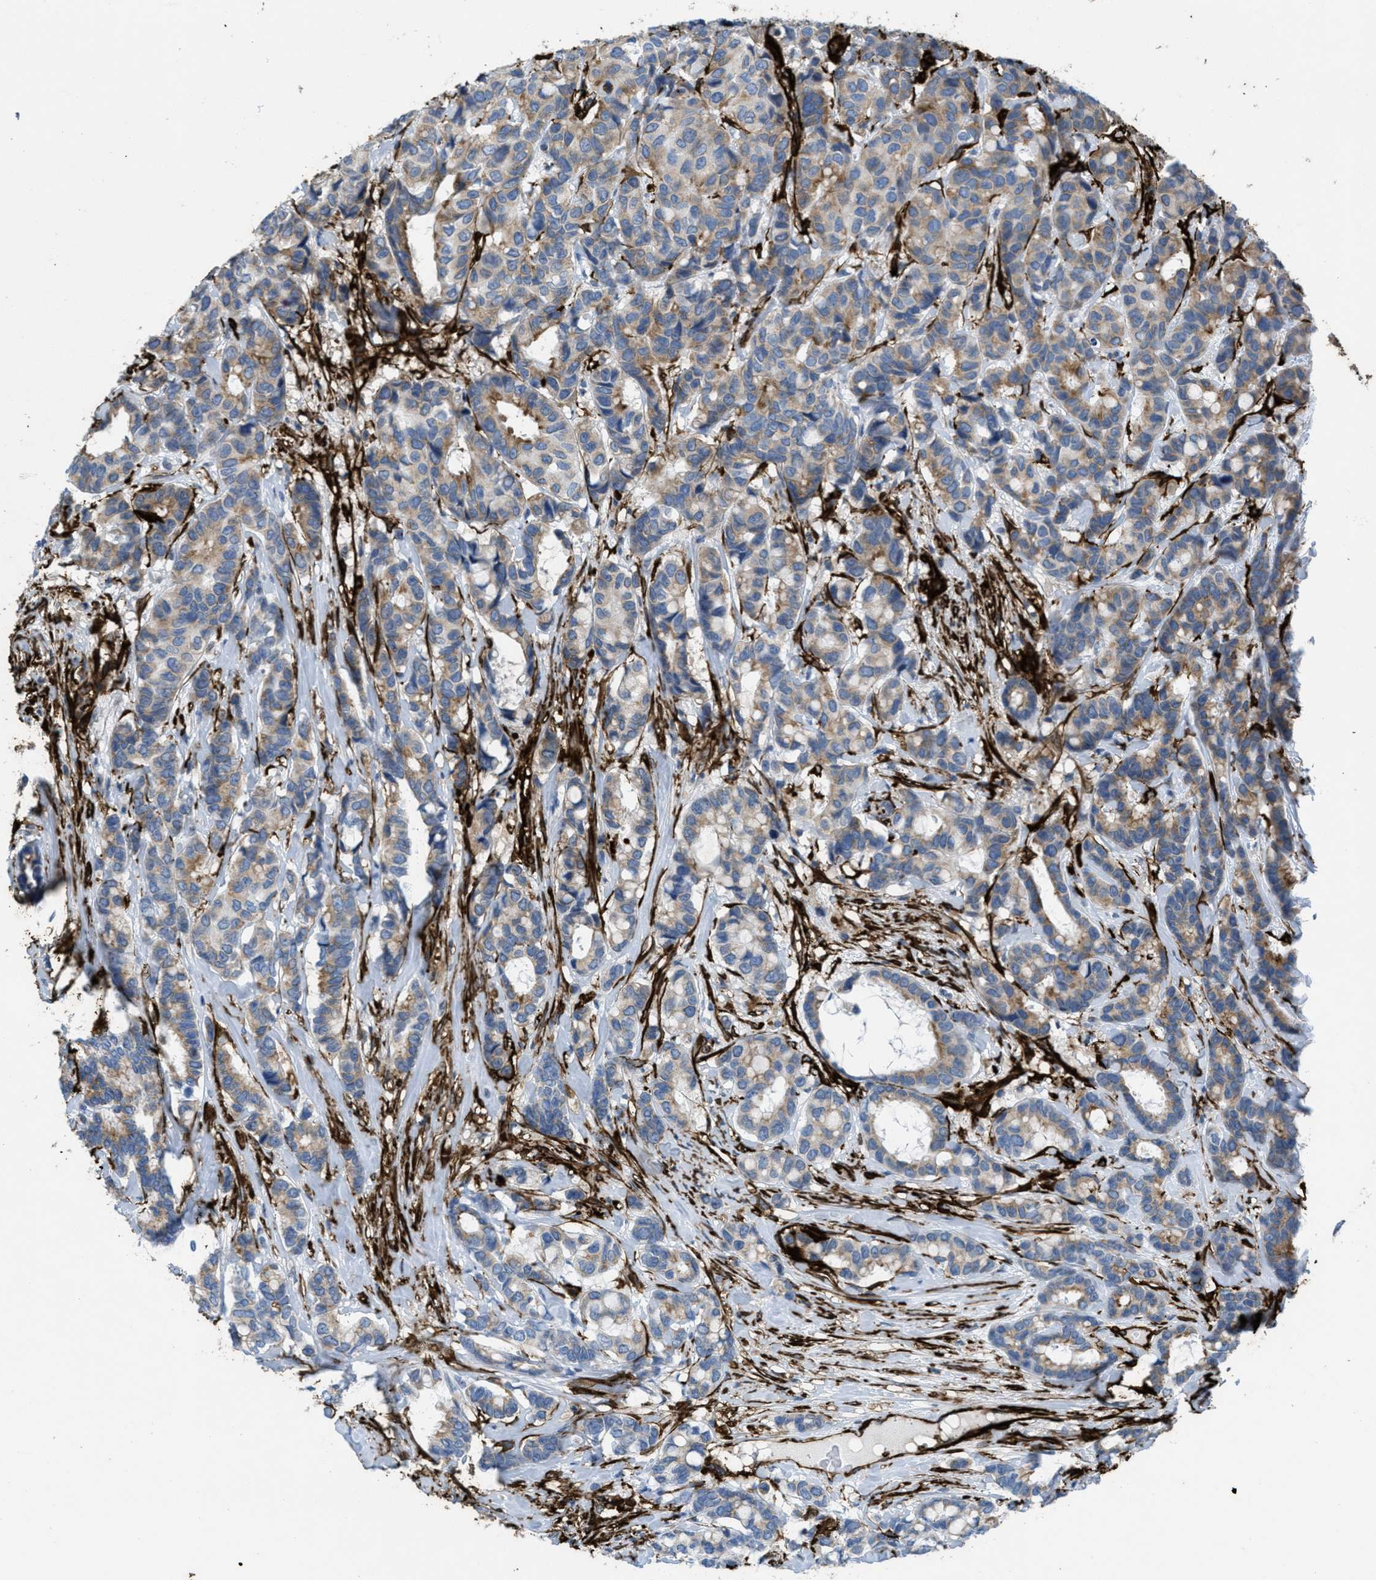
{"staining": {"intensity": "weak", "quantity": "25%-75%", "location": "cytoplasmic/membranous"}, "tissue": "breast cancer", "cell_type": "Tumor cells", "image_type": "cancer", "snomed": [{"axis": "morphology", "description": "Duct carcinoma"}, {"axis": "topography", "description": "Breast"}], "caption": "Immunohistochemistry of human breast infiltrating ductal carcinoma exhibits low levels of weak cytoplasmic/membranous staining in about 25%-75% of tumor cells.", "gene": "CALD1", "patient": {"sex": "female", "age": 87}}